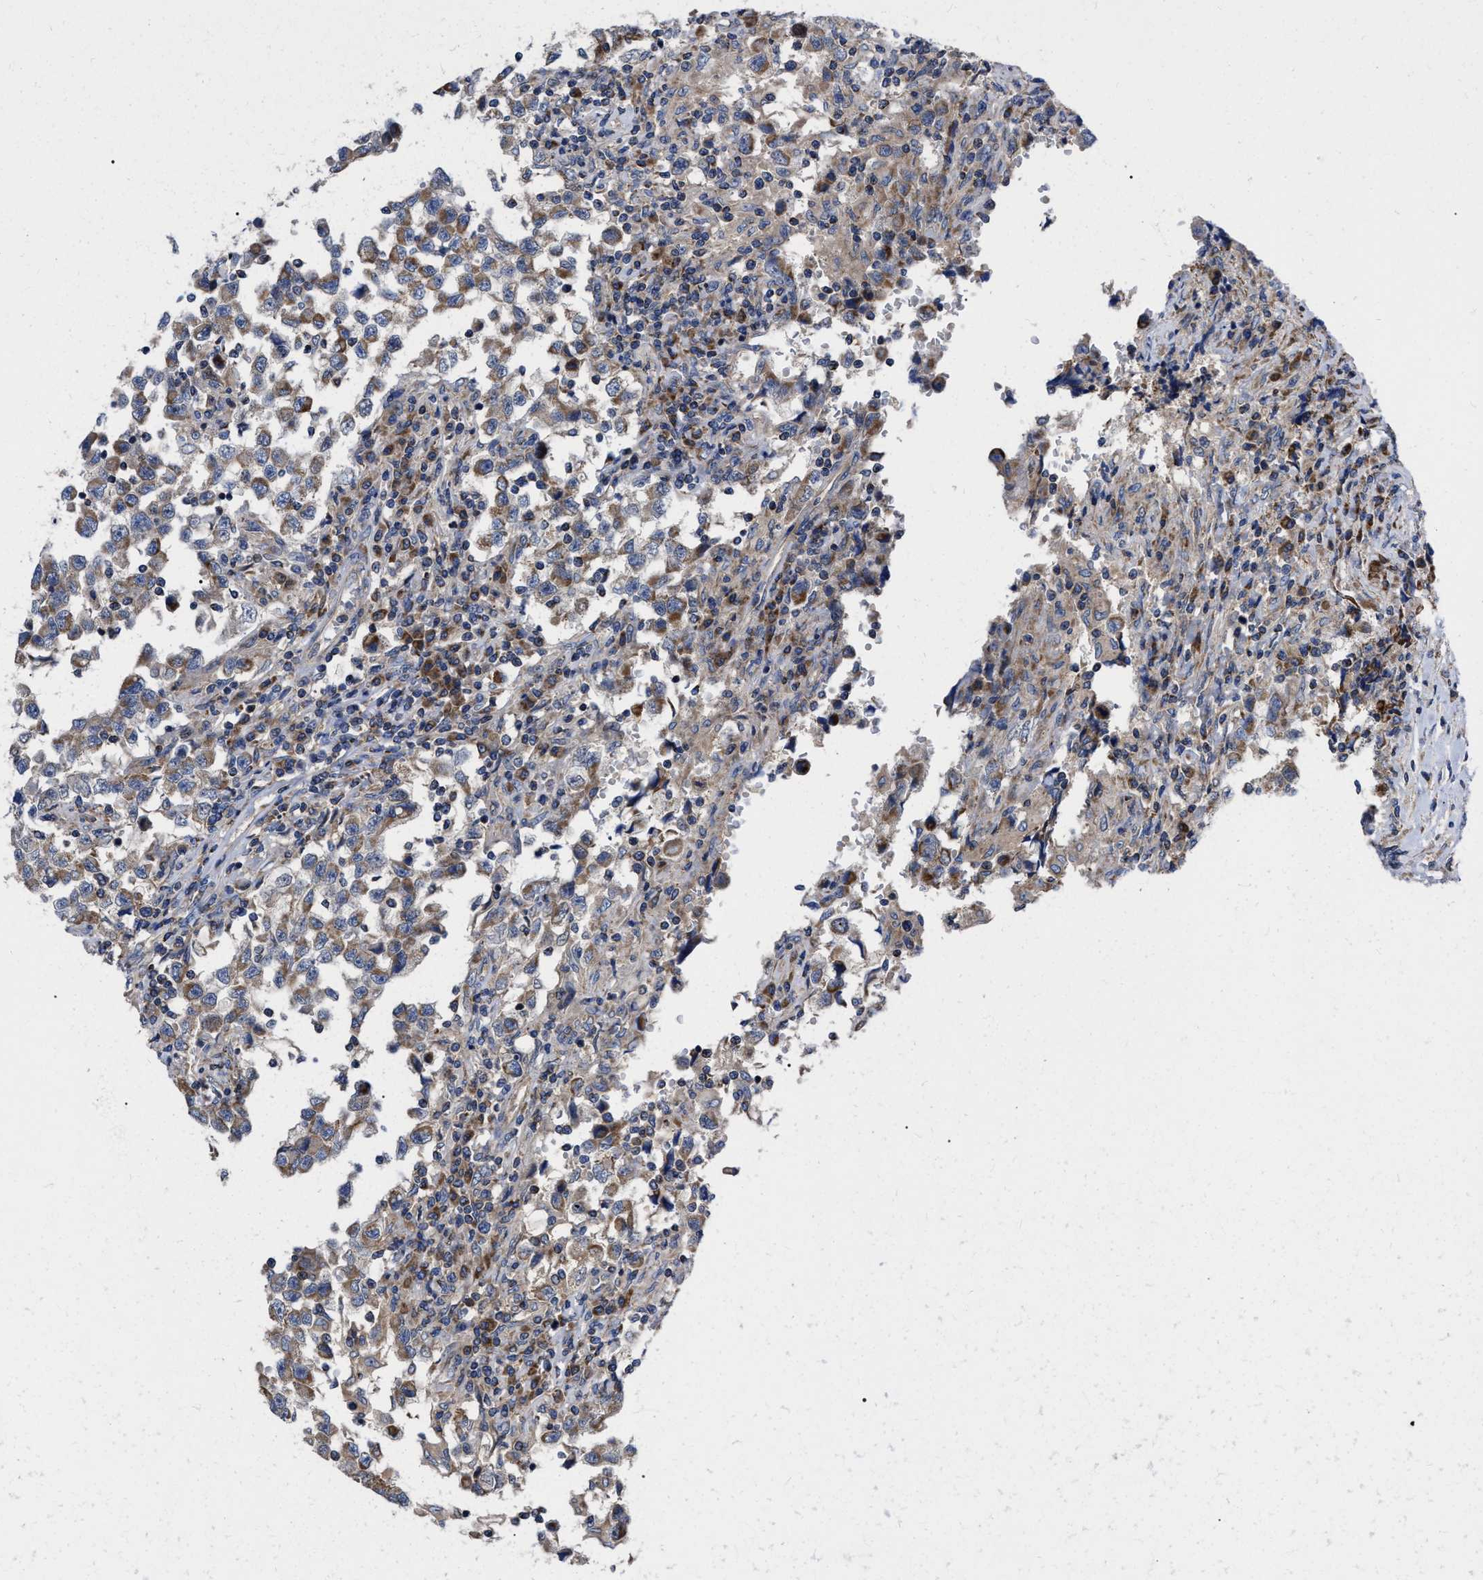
{"staining": {"intensity": "moderate", "quantity": "<25%", "location": "cytoplasmic/membranous"}, "tissue": "testis cancer", "cell_type": "Tumor cells", "image_type": "cancer", "snomed": [{"axis": "morphology", "description": "Carcinoma, Embryonal, NOS"}, {"axis": "topography", "description": "Testis"}], "caption": "Testis cancer (embryonal carcinoma) stained with immunohistochemistry (IHC) reveals moderate cytoplasmic/membranous expression in about <25% of tumor cells.", "gene": "CDKN2C", "patient": {"sex": "male", "age": 21}}